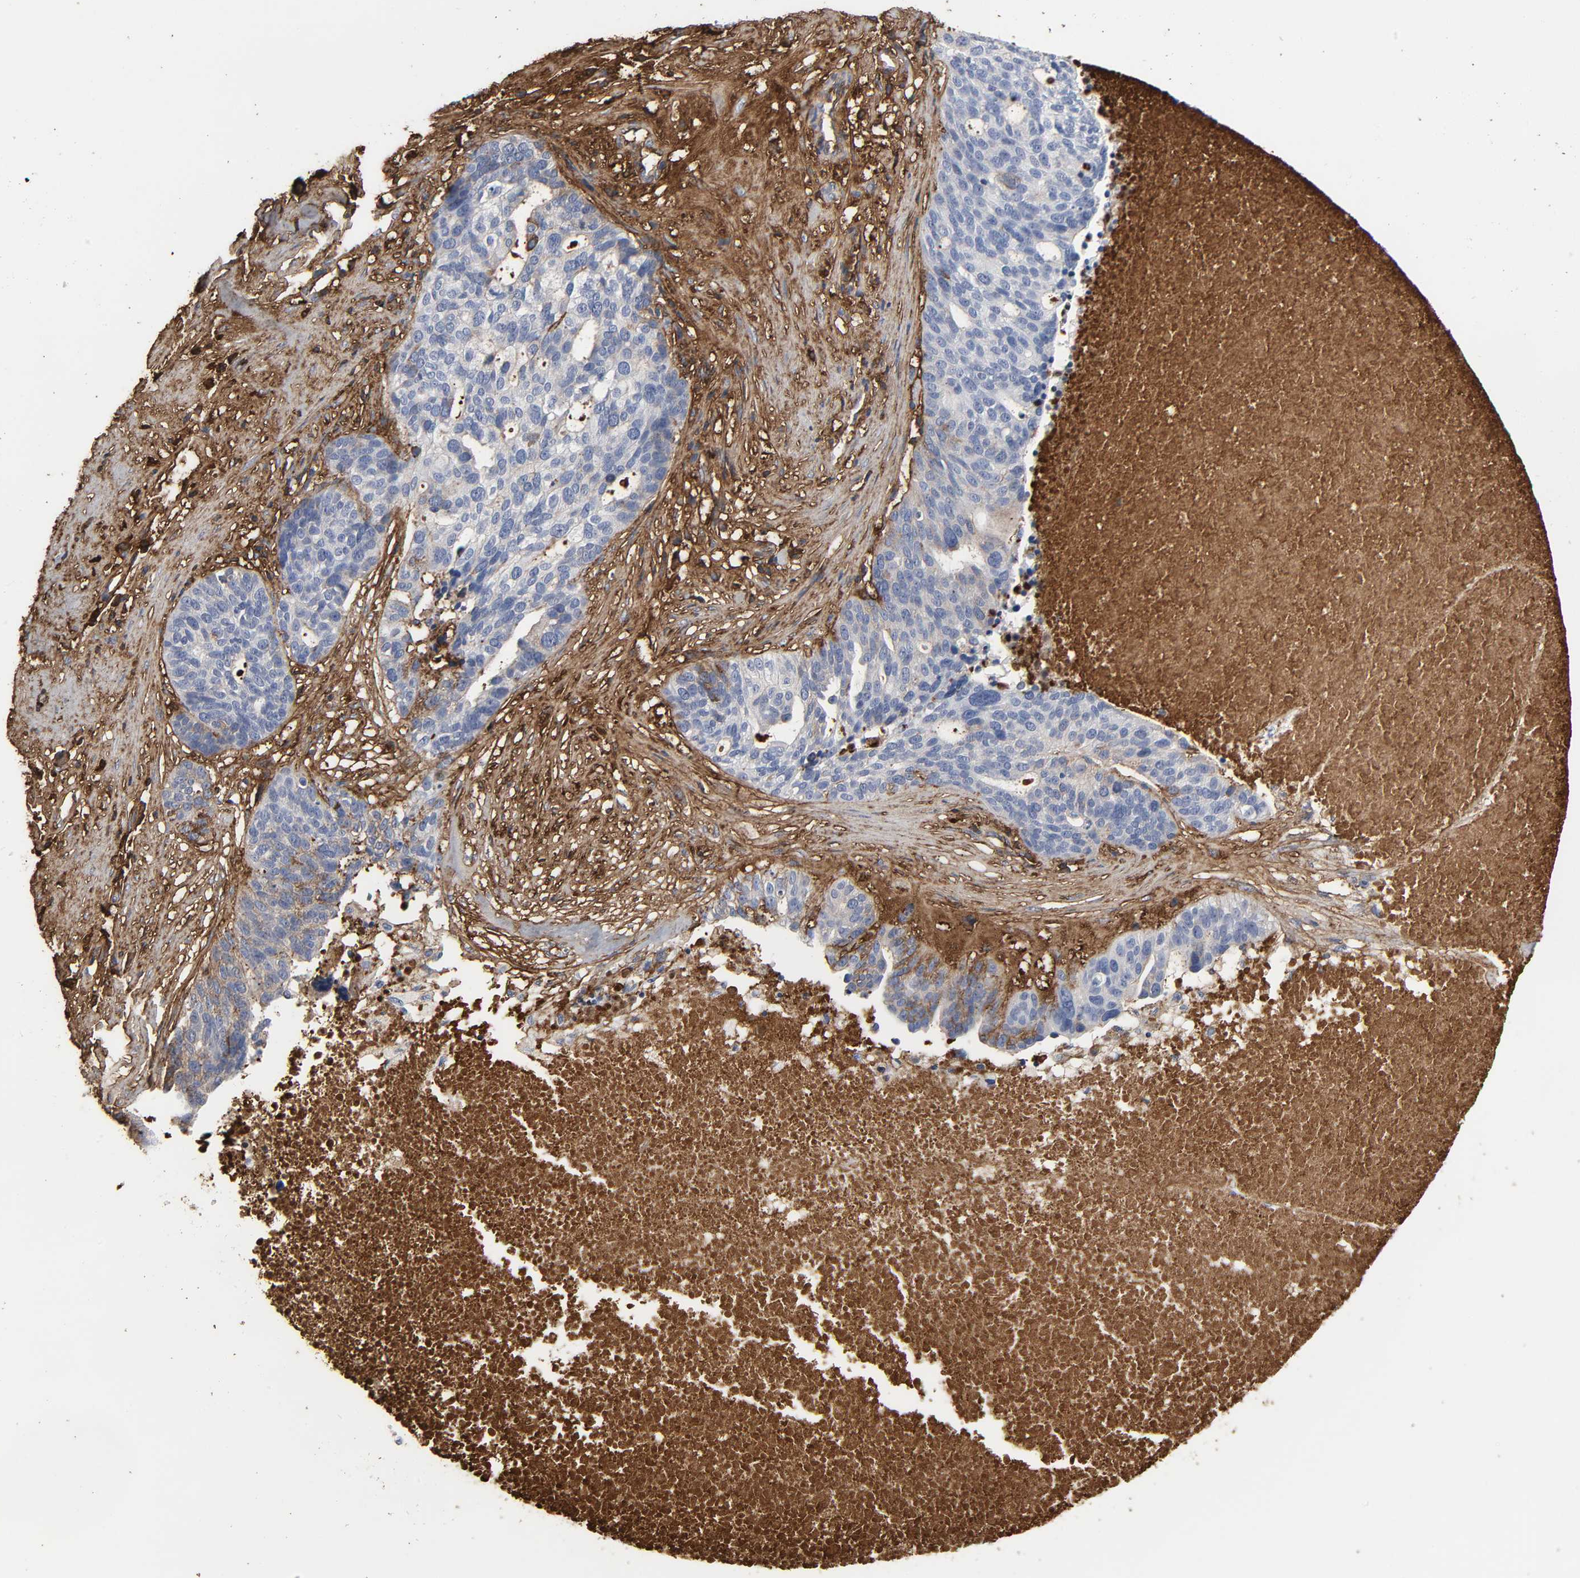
{"staining": {"intensity": "negative", "quantity": "none", "location": "none"}, "tissue": "ovarian cancer", "cell_type": "Tumor cells", "image_type": "cancer", "snomed": [{"axis": "morphology", "description": "Cystadenocarcinoma, serous, NOS"}, {"axis": "topography", "description": "Ovary"}], "caption": "High magnification brightfield microscopy of serous cystadenocarcinoma (ovarian) stained with DAB (3,3'-diaminobenzidine) (brown) and counterstained with hematoxylin (blue): tumor cells show no significant expression.", "gene": "FBLN1", "patient": {"sex": "female", "age": 59}}